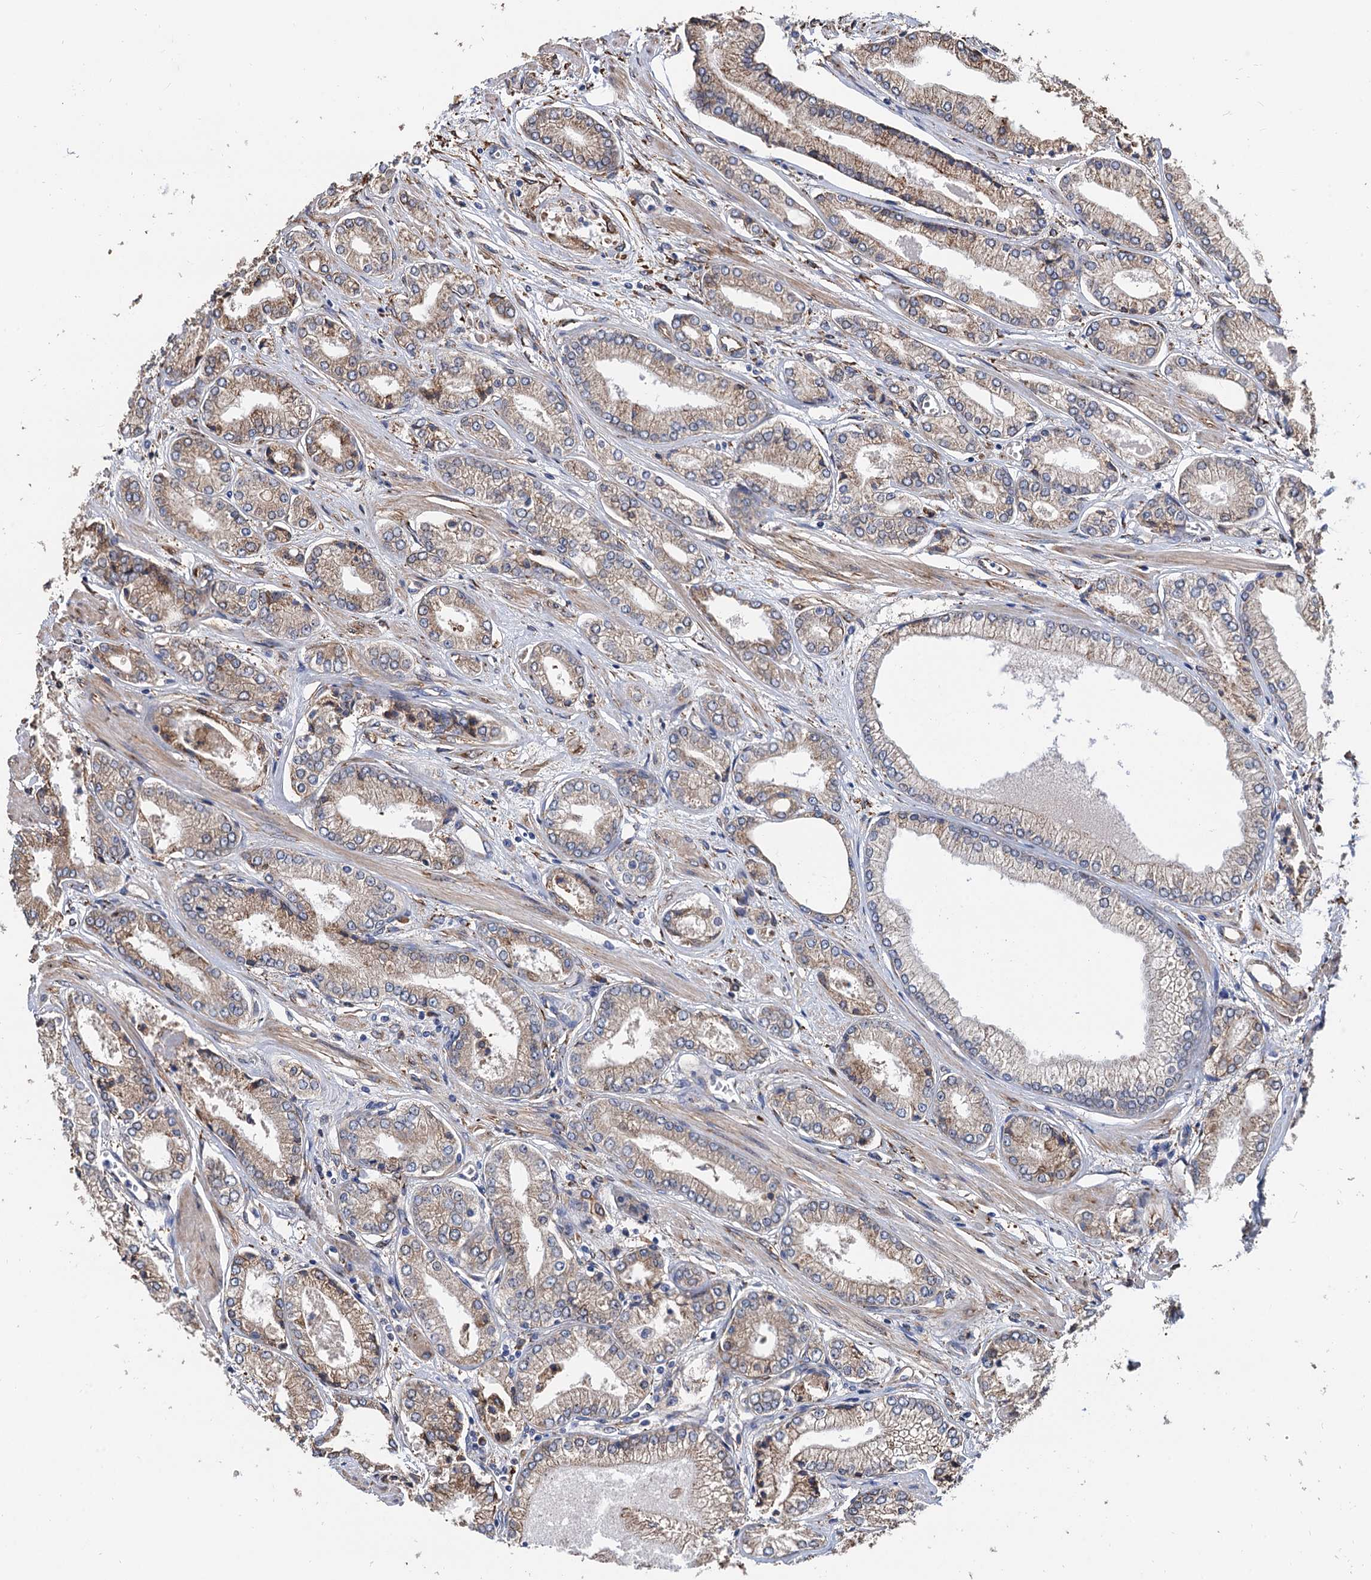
{"staining": {"intensity": "weak", "quantity": "25%-75%", "location": "cytoplasmic/membranous"}, "tissue": "prostate cancer", "cell_type": "Tumor cells", "image_type": "cancer", "snomed": [{"axis": "morphology", "description": "Adenocarcinoma, Low grade"}, {"axis": "topography", "description": "Prostate"}], "caption": "The immunohistochemical stain shows weak cytoplasmic/membranous expression in tumor cells of prostate cancer (adenocarcinoma (low-grade)) tissue. (DAB IHC with brightfield microscopy, high magnification).", "gene": "CNNM1", "patient": {"sex": "male", "age": 60}}